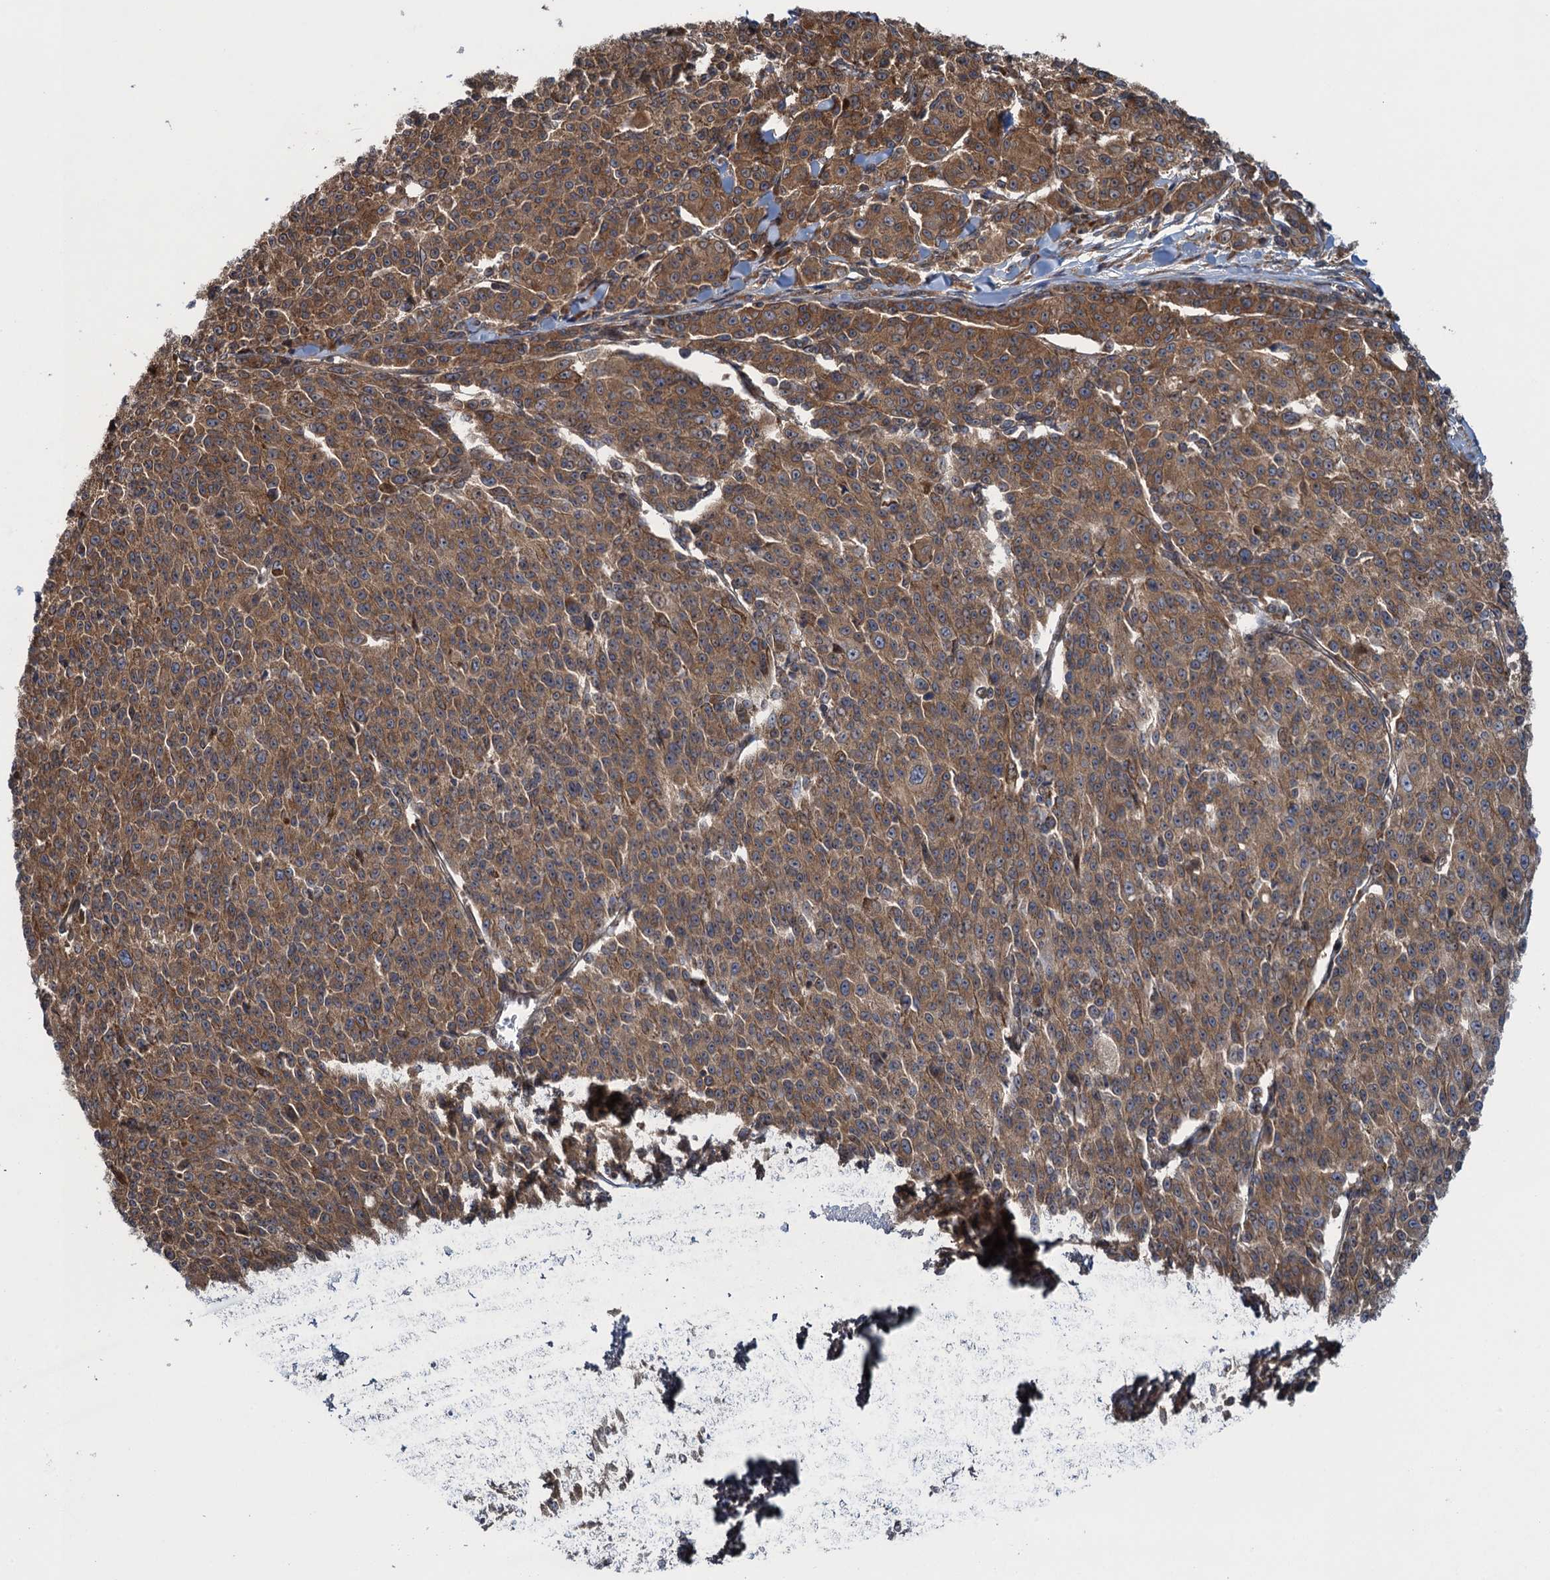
{"staining": {"intensity": "moderate", "quantity": ">75%", "location": "cytoplasmic/membranous"}, "tissue": "melanoma", "cell_type": "Tumor cells", "image_type": "cancer", "snomed": [{"axis": "morphology", "description": "Malignant melanoma, NOS"}, {"axis": "topography", "description": "Skin"}], "caption": "Immunohistochemical staining of melanoma demonstrates medium levels of moderate cytoplasmic/membranous expression in about >75% of tumor cells.", "gene": "MDM1", "patient": {"sex": "female", "age": 52}}